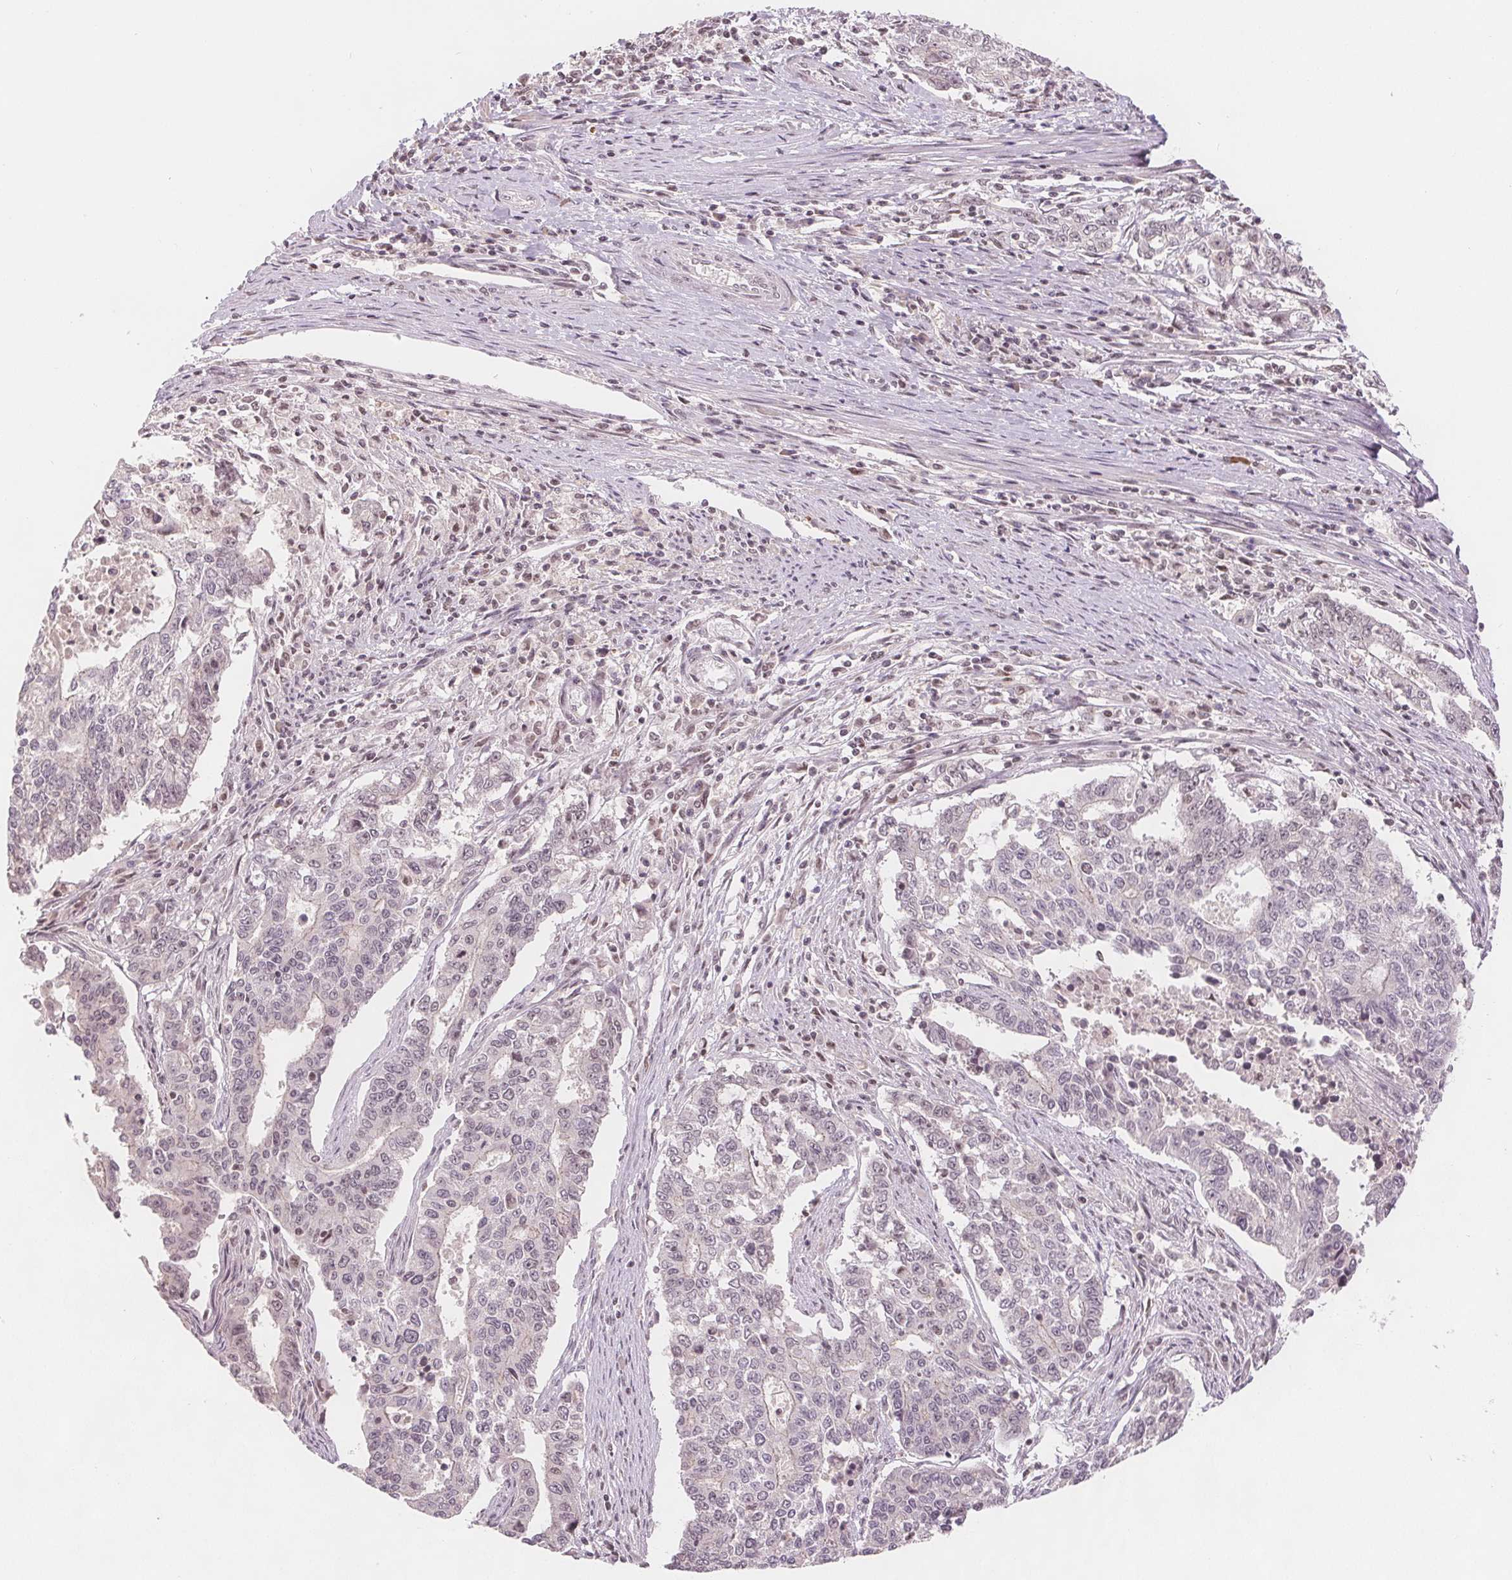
{"staining": {"intensity": "negative", "quantity": "none", "location": "none"}, "tissue": "endometrial cancer", "cell_type": "Tumor cells", "image_type": "cancer", "snomed": [{"axis": "morphology", "description": "Adenocarcinoma, NOS"}, {"axis": "topography", "description": "Uterus"}], "caption": "The photomicrograph demonstrates no staining of tumor cells in endometrial cancer (adenocarcinoma).", "gene": "DEK", "patient": {"sex": "female", "age": 59}}